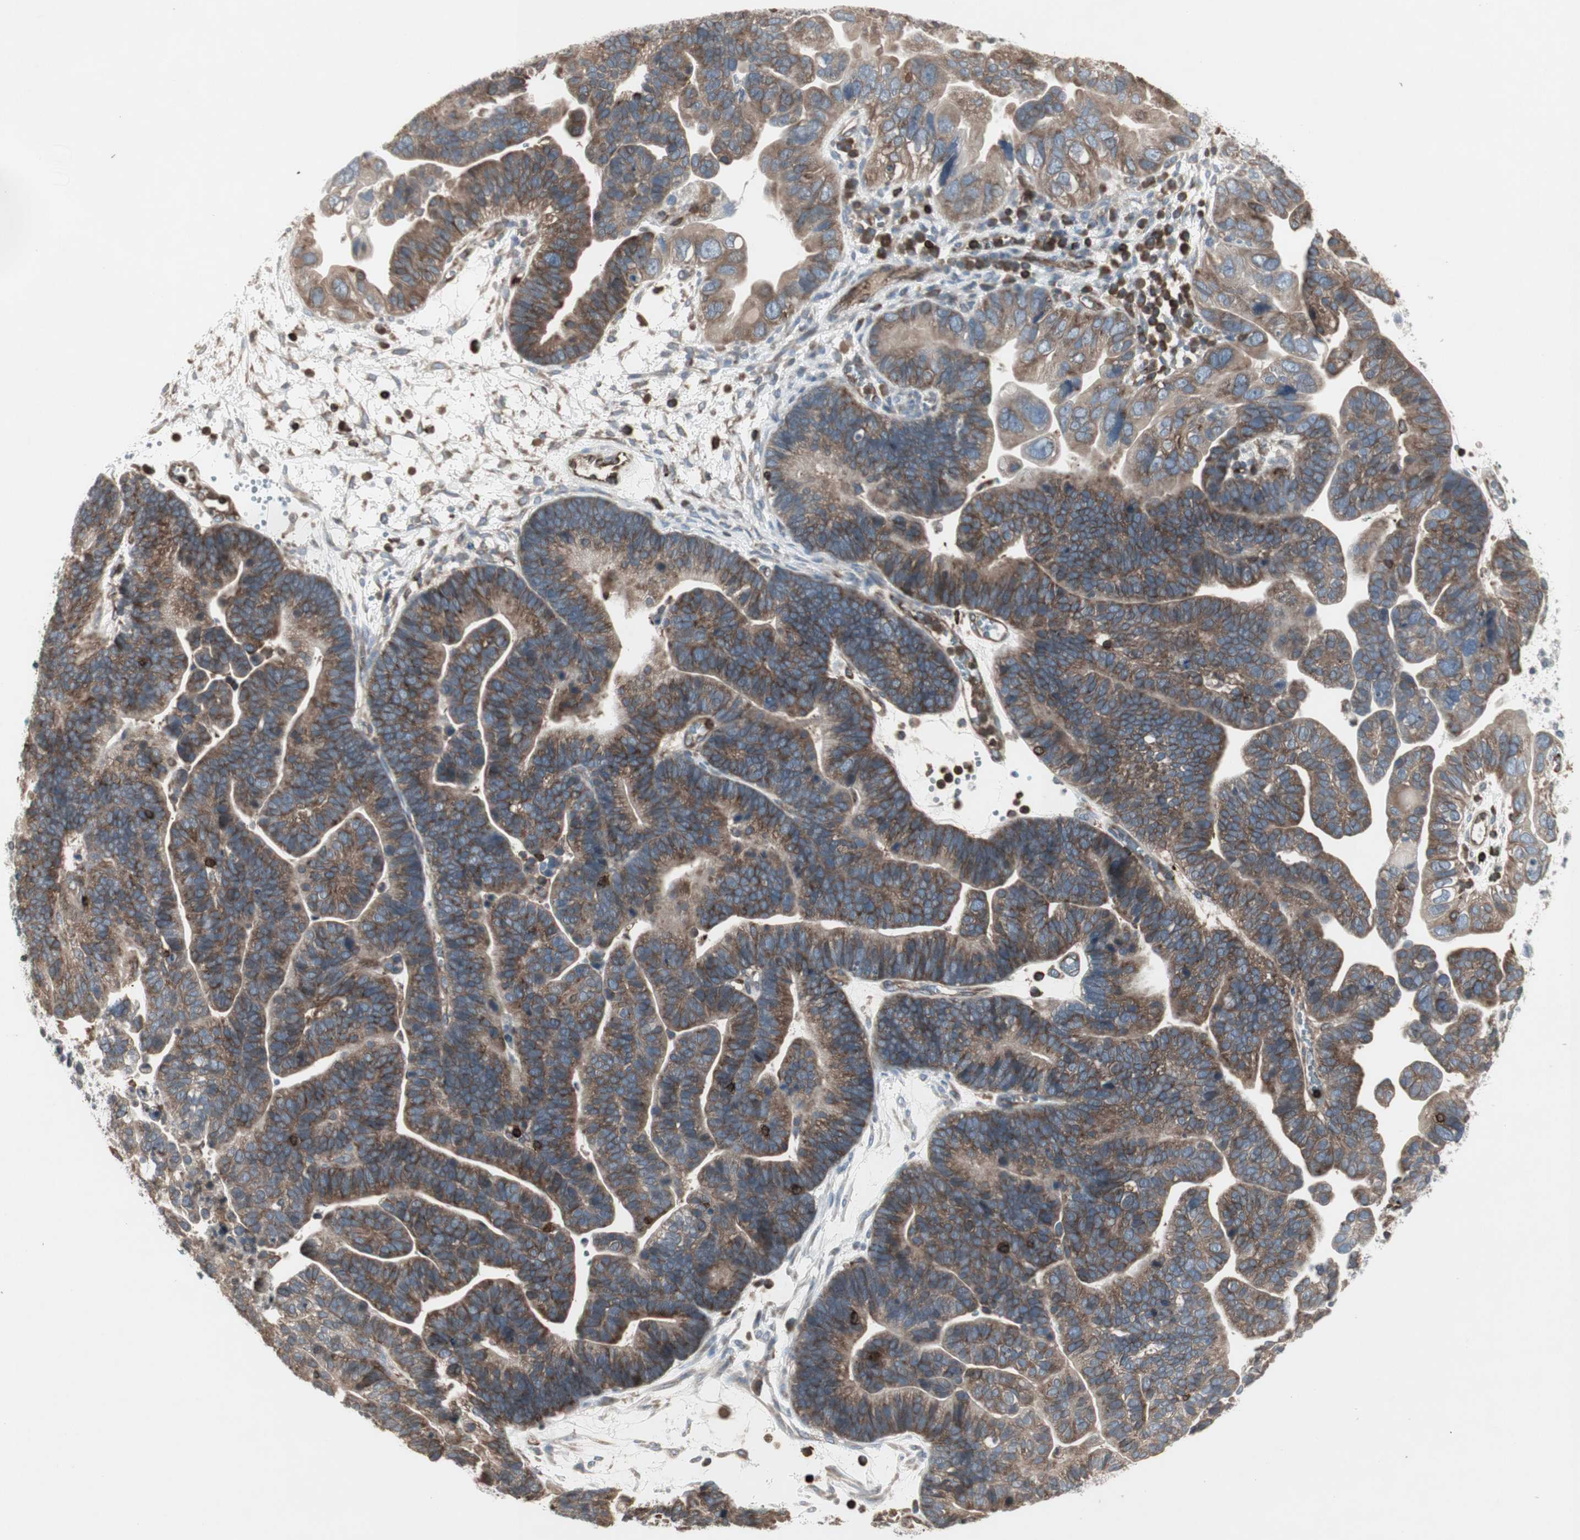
{"staining": {"intensity": "weak", "quantity": ">75%", "location": "cytoplasmic/membranous"}, "tissue": "ovarian cancer", "cell_type": "Tumor cells", "image_type": "cancer", "snomed": [{"axis": "morphology", "description": "Cystadenocarcinoma, serous, NOS"}, {"axis": "topography", "description": "Ovary"}], "caption": "Human ovarian cancer stained for a protein (brown) demonstrates weak cytoplasmic/membranous positive staining in approximately >75% of tumor cells.", "gene": "ARHGEF1", "patient": {"sex": "female", "age": 56}}